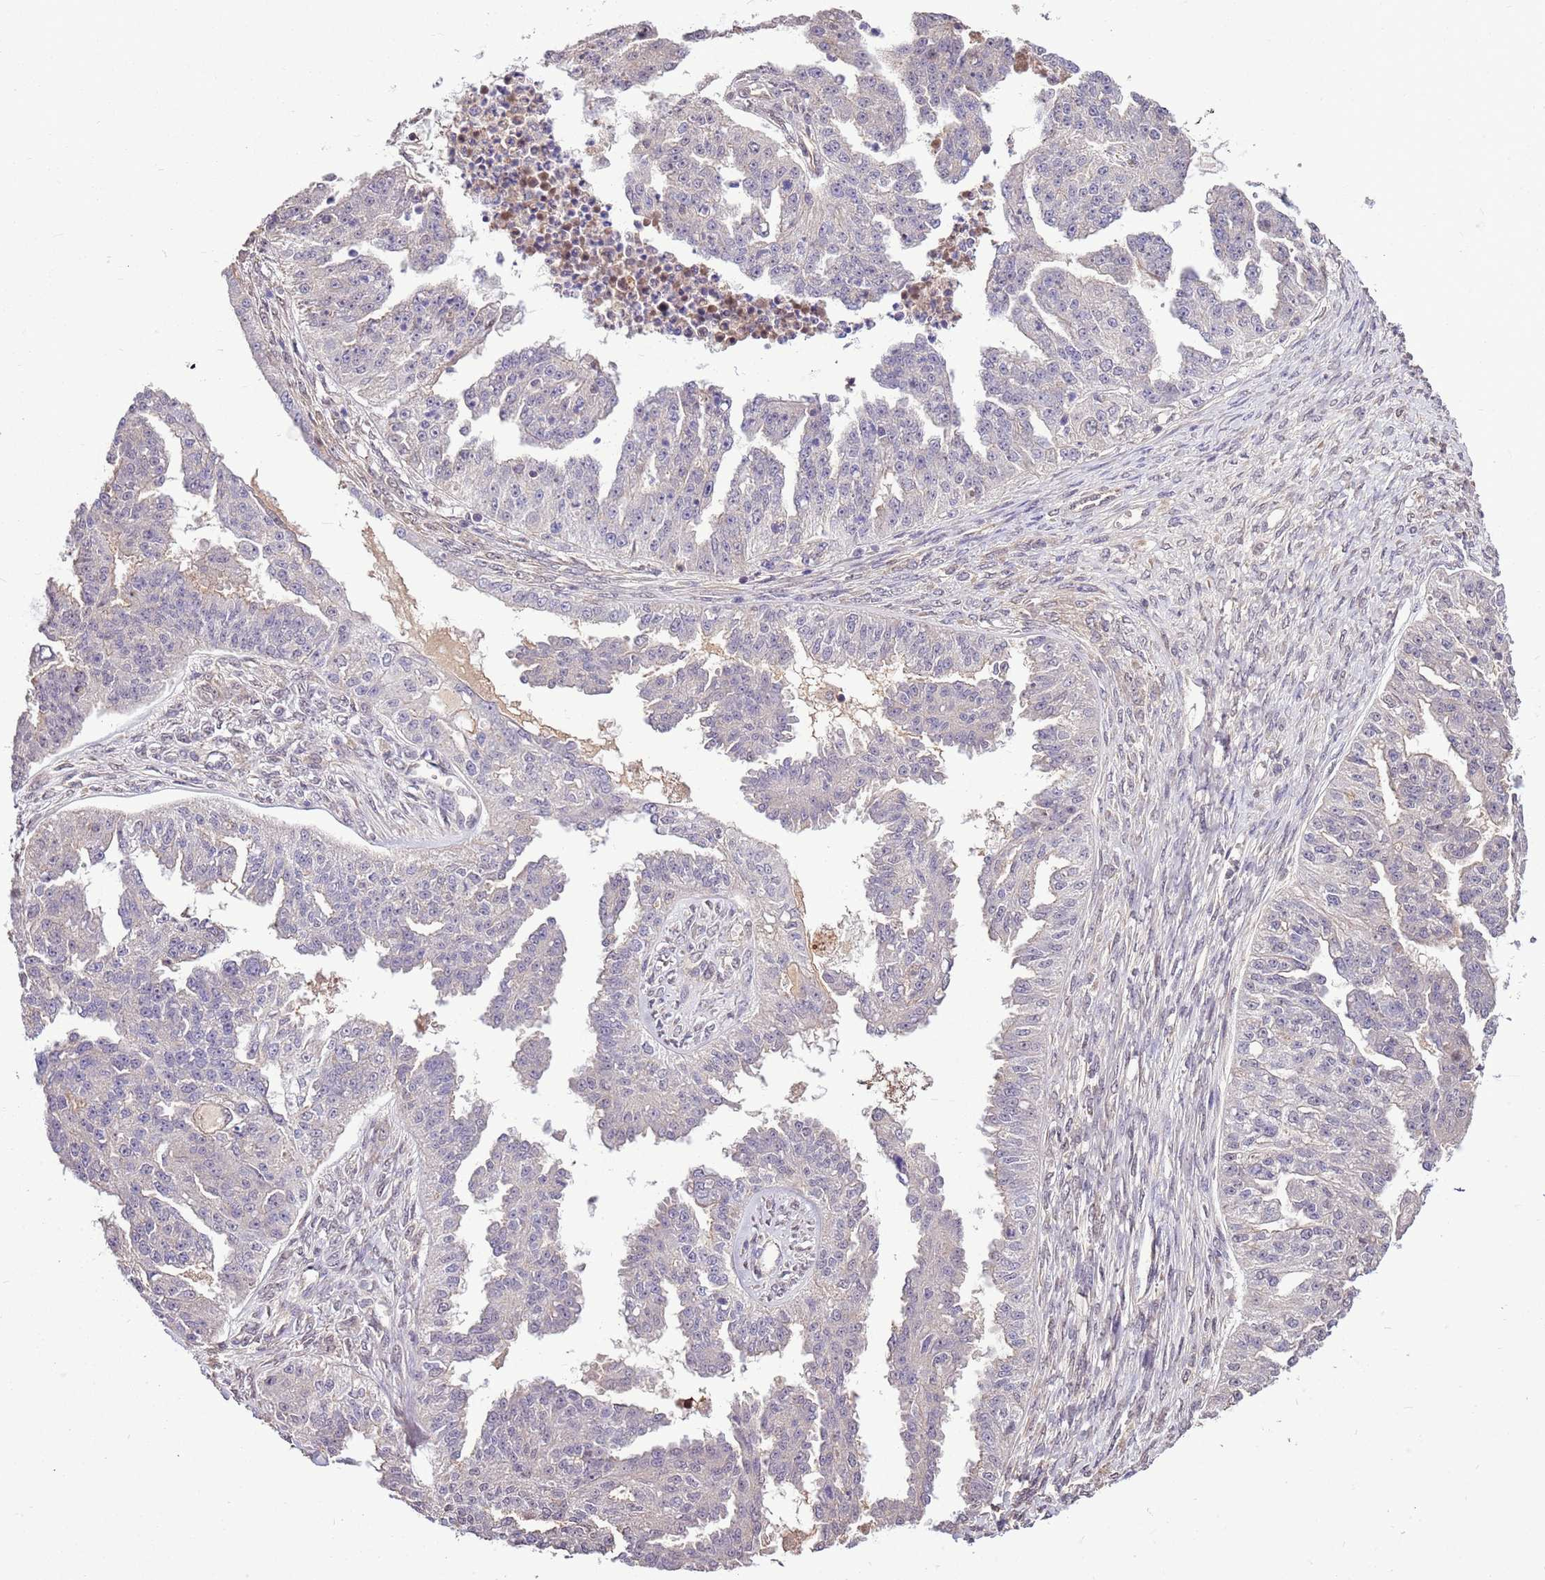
{"staining": {"intensity": "negative", "quantity": "none", "location": "none"}, "tissue": "ovarian cancer", "cell_type": "Tumor cells", "image_type": "cancer", "snomed": [{"axis": "morphology", "description": "Cystadenocarcinoma, serous, NOS"}, {"axis": "topography", "description": "Ovary"}], "caption": "Photomicrograph shows no significant protein positivity in tumor cells of ovarian cancer. (DAB (3,3'-diaminobenzidine) immunohistochemistry visualized using brightfield microscopy, high magnification).", "gene": "BBS5", "patient": {"sex": "female", "age": 58}}